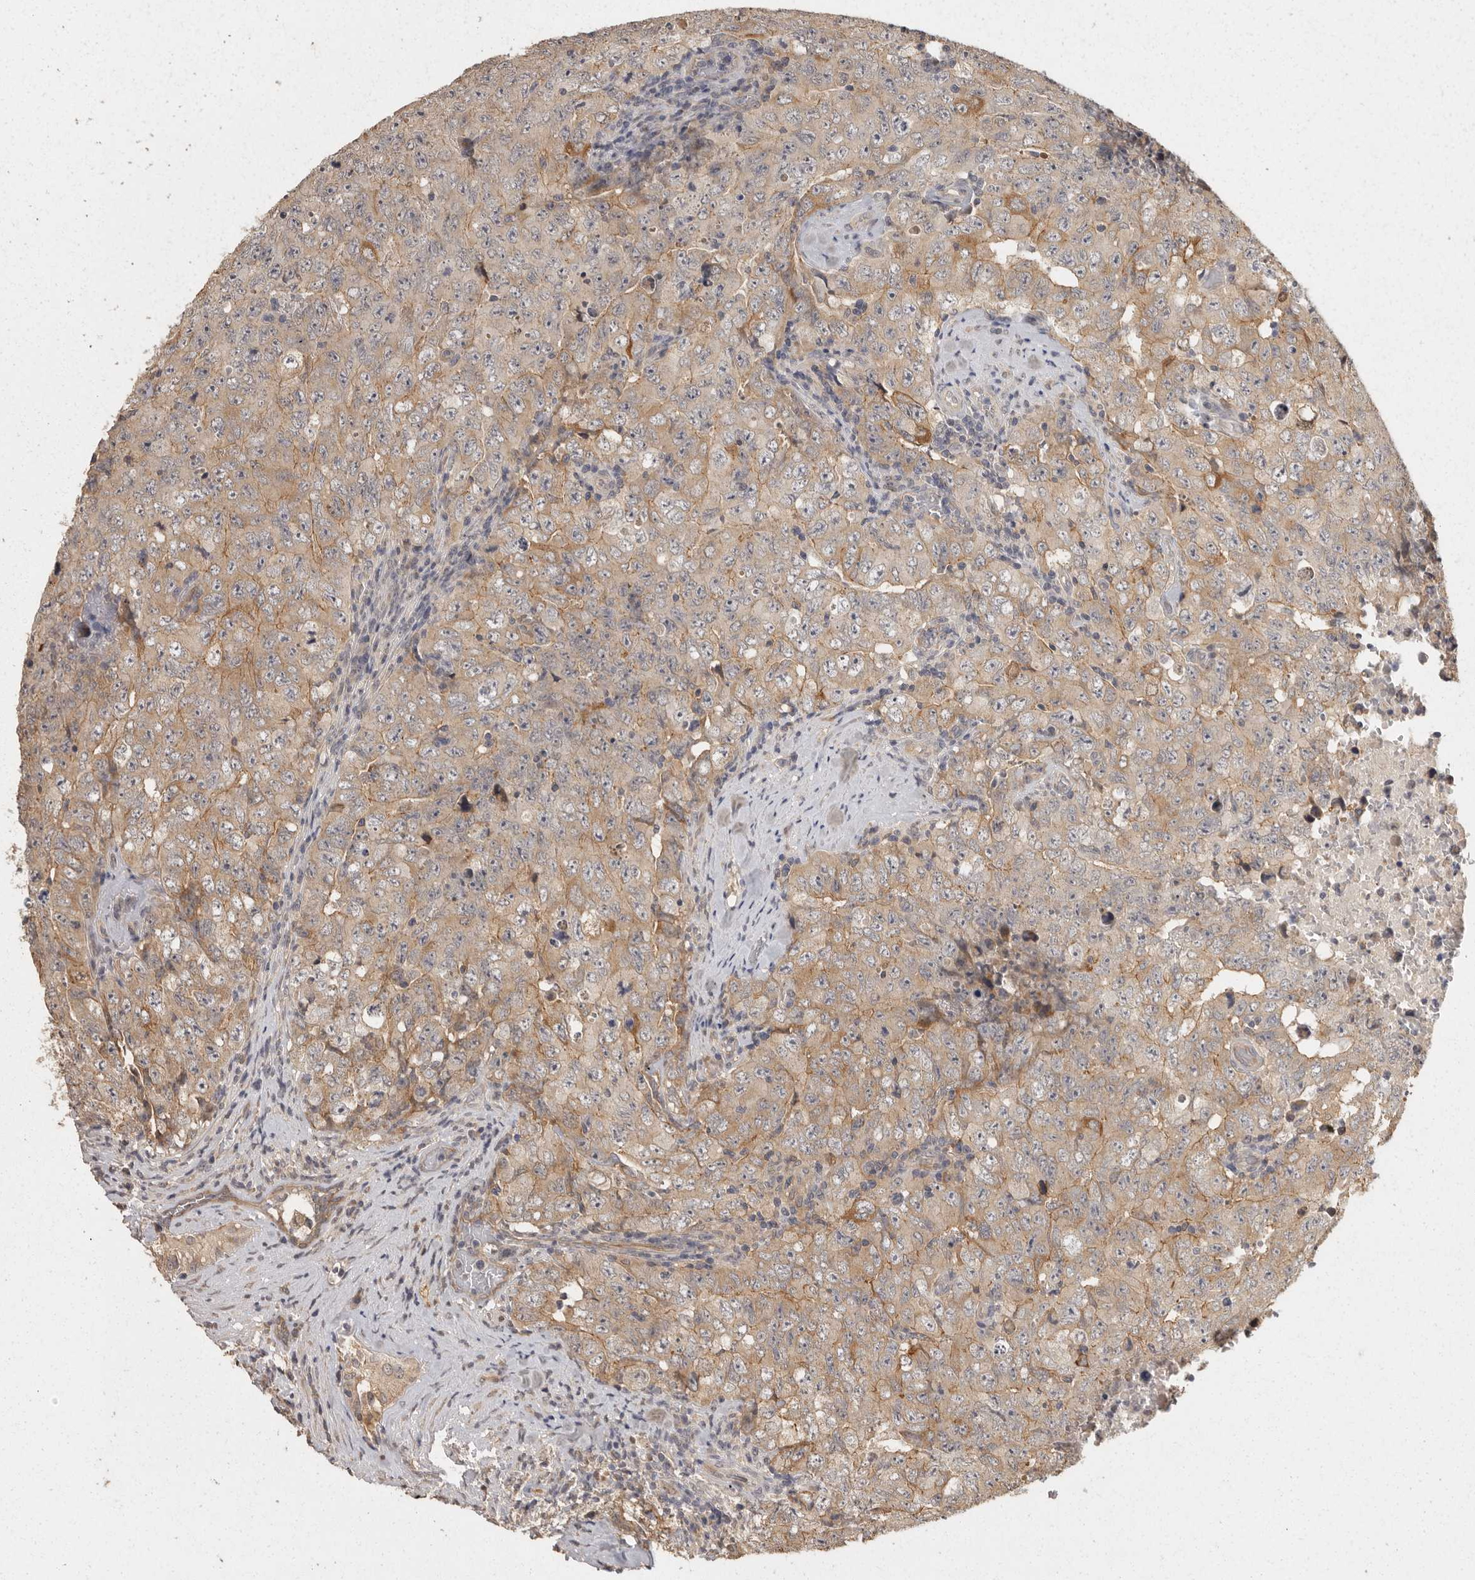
{"staining": {"intensity": "weak", "quantity": ">75%", "location": "cytoplasmic/membranous"}, "tissue": "testis cancer", "cell_type": "Tumor cells", "image_type": "cancer", "snomed": [{"axis": "morphology", "description": "Carcinoma, Embryonal, NOS"}, {"axis": "topography", "description": "Testis"}], "caption": "DAB (3,3'-diaminobenzidine) immunohistochemical staining of human testis embryonal carcinoma exhibits weak cytoplasmic/membranous protein positivity in approximately >75% of tumor cells.", "gene": "BAIAP2", "patient": {"sex": "male", "age": 26}}